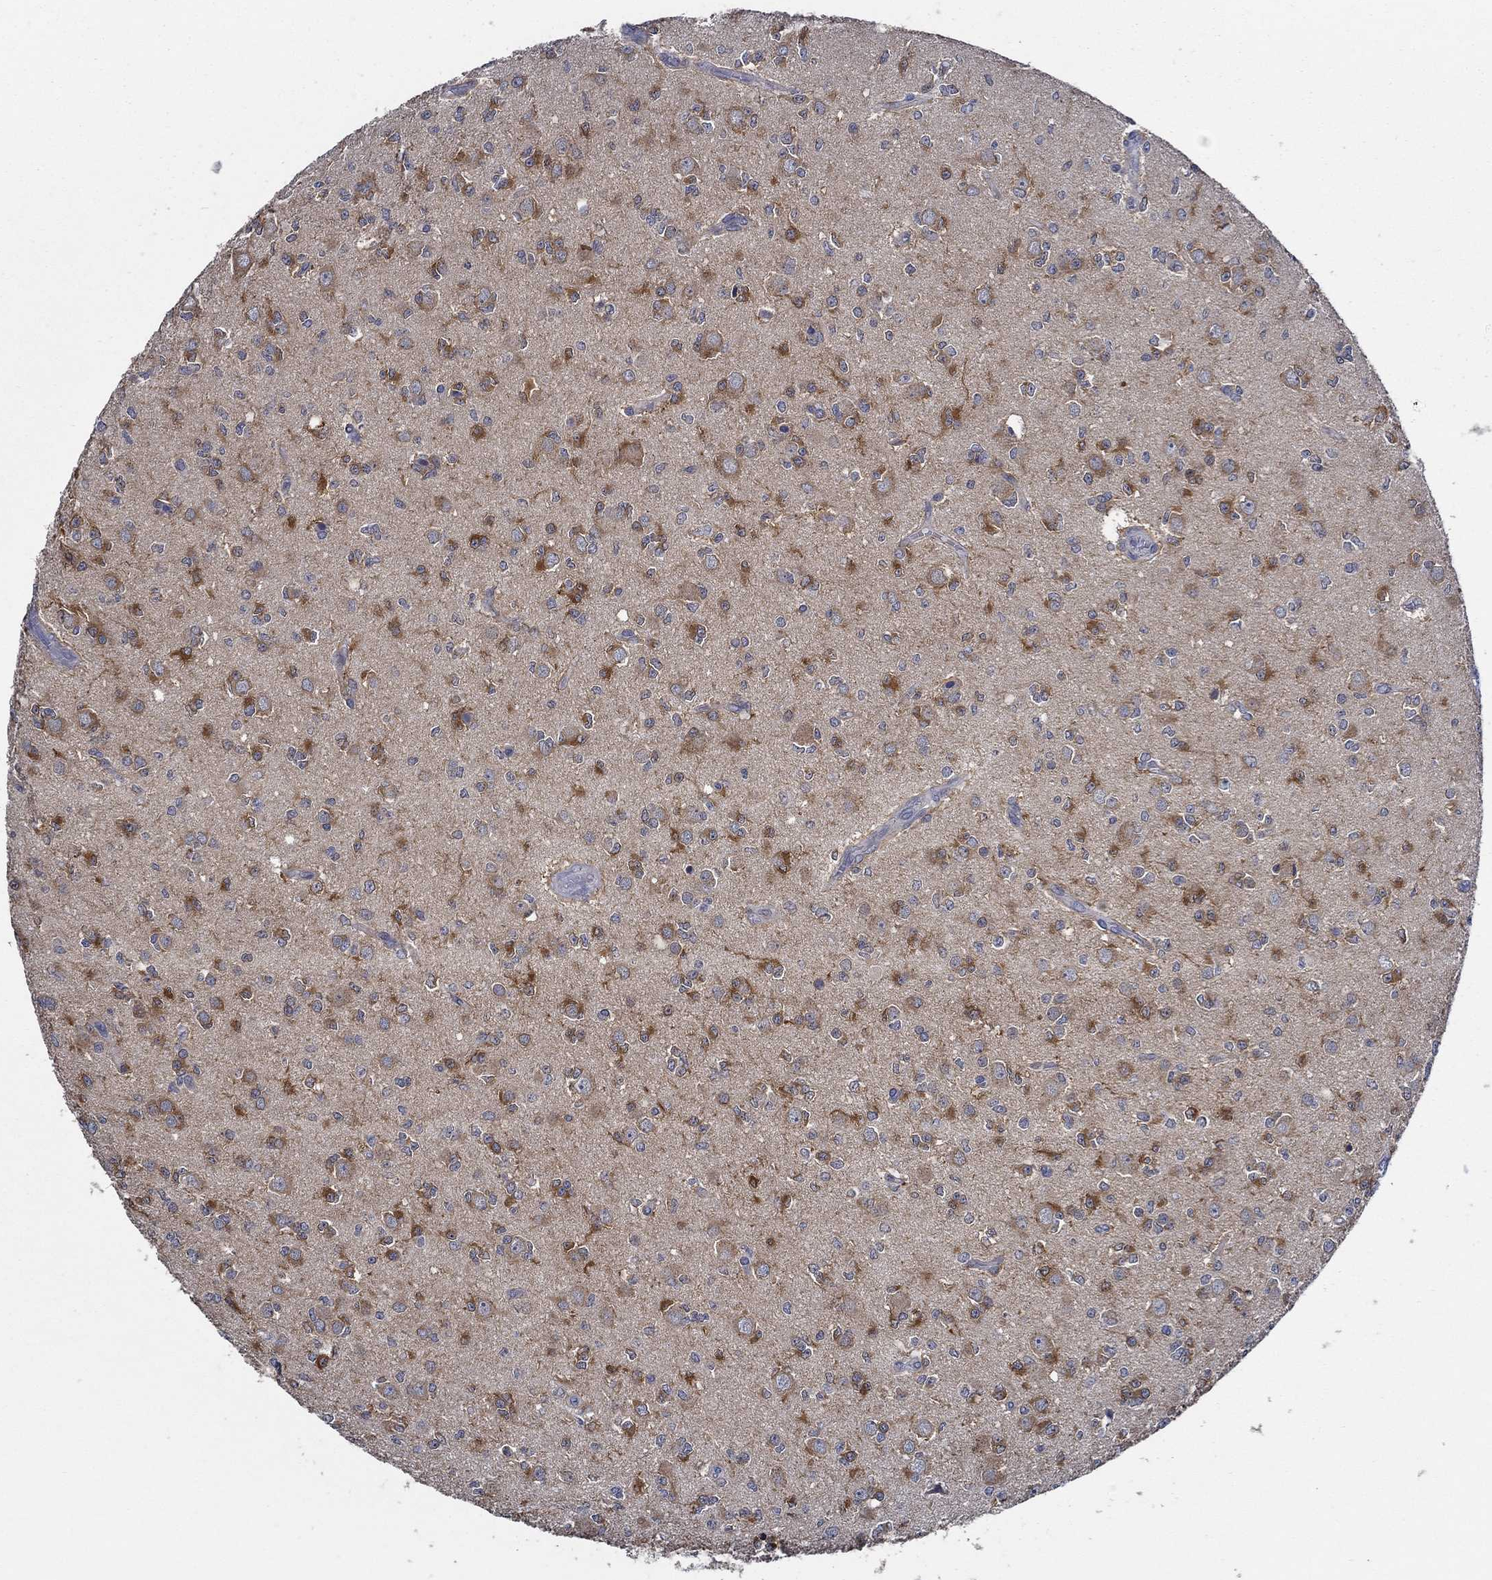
{"staining": {"intensity": "strong", "quantity": "25%-75%", "location": "cytoplasmic/membranous"}, "tissue": "glioma", "cell_type": "Tumor cells", "image_type": "cancer", "snomed": [{"axis": "morphology", "description": "Glioma, malignant, Low grade"}, {"axis": "topography", "description": "Brain"}], "caption": "Immunohistochemical staining of malignant glioma (low-grade) shows high levels of strong cytoplasmic/membranous expression in approximately 25%-75% of tumor cells.", "gene": "DACT1", "patient": {"sex": "female", "age": 45}}